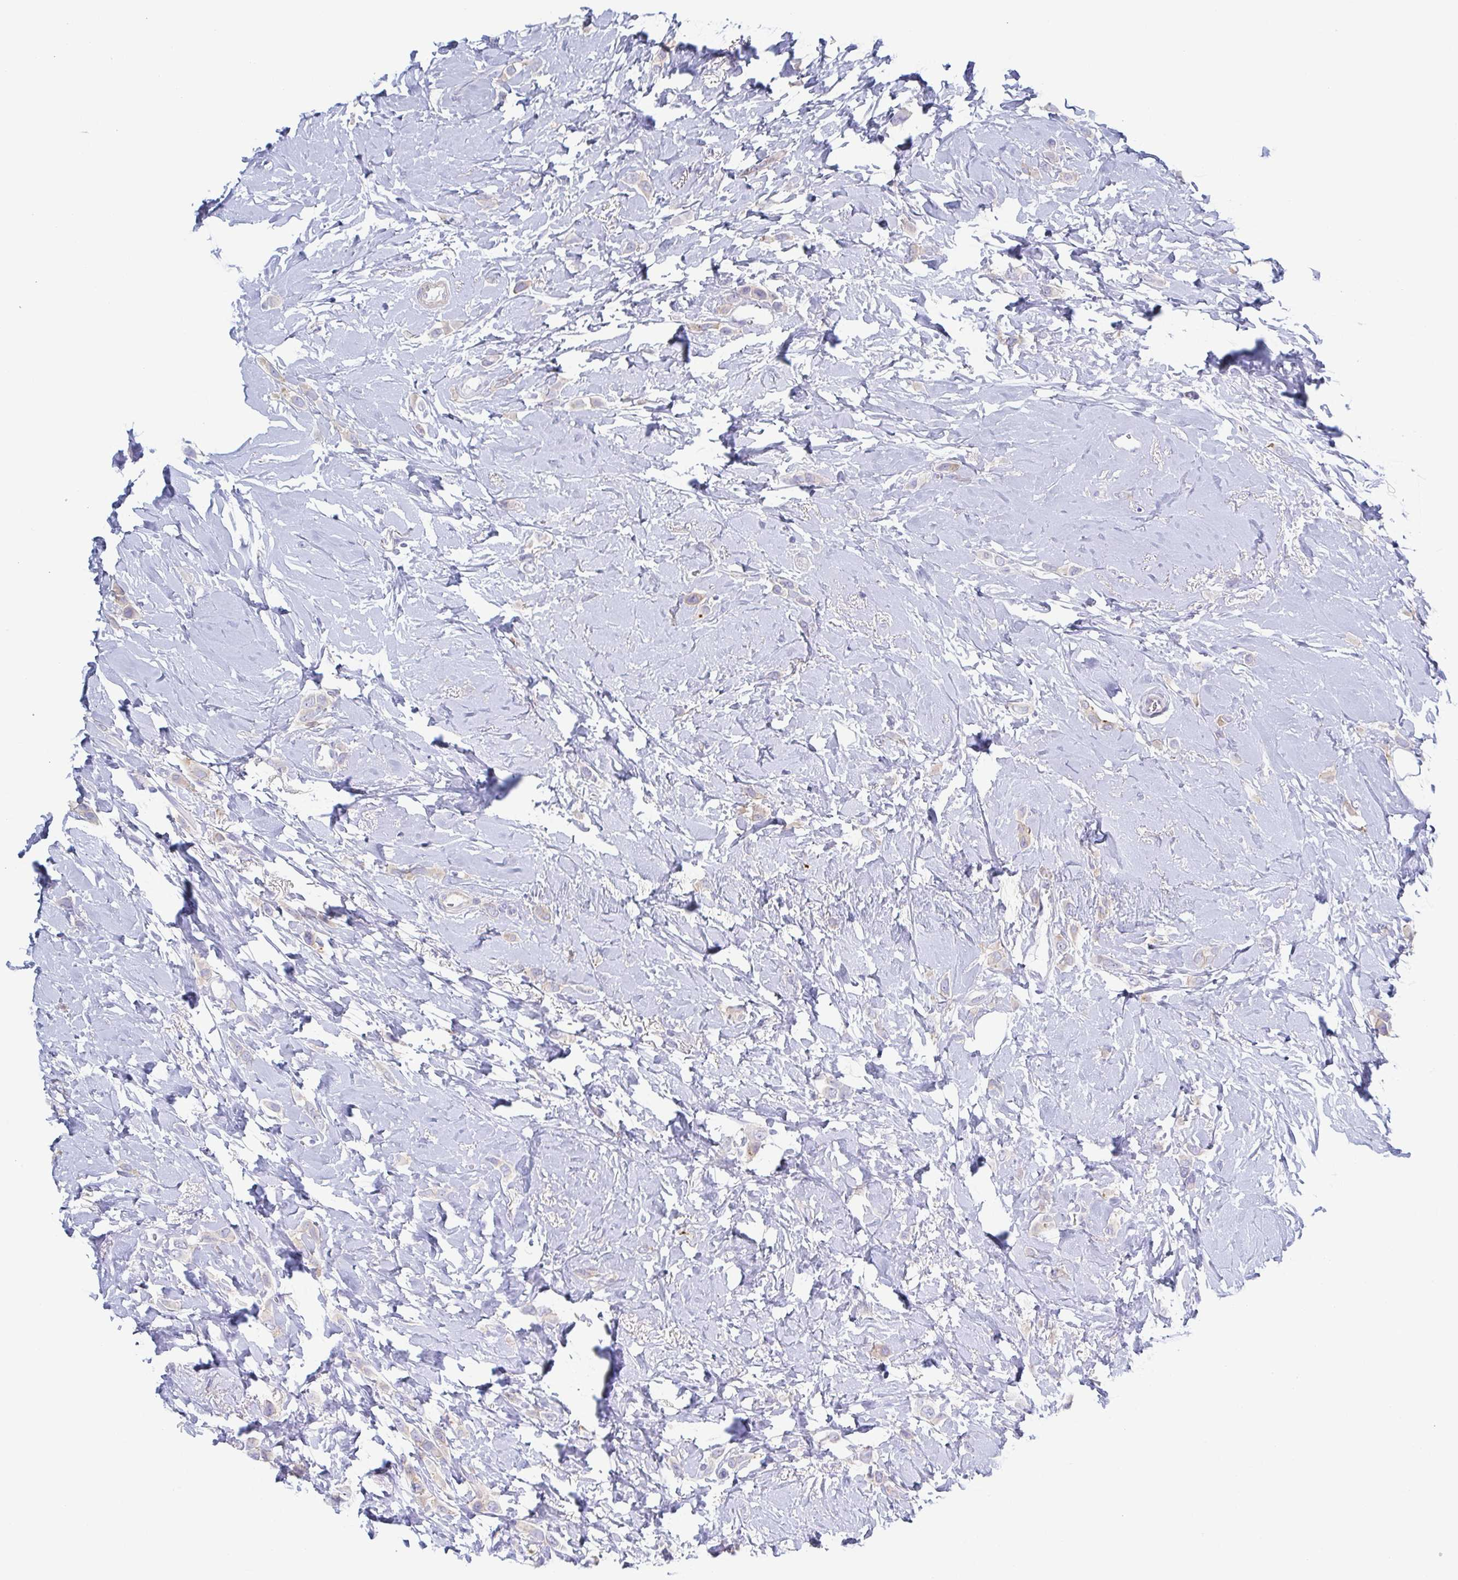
{"staining": {"intensity": "negative", "quantity": "none", "location": "none"}, "tissue": "breast cancer", "cell_type": "Tumor cells", "image_type": "cancer", "snomed": [{"axis": "morphology", "description": "Lobular carcinoma"}, {"axis": "topography", "description": "Breast"}], "caption": "This is an IHC image of human lobular carcinoma (breast). There is no staining in tumor cells.", "gene": "DYNC1I1", "patient": {"sex": "female", "age": 66}}